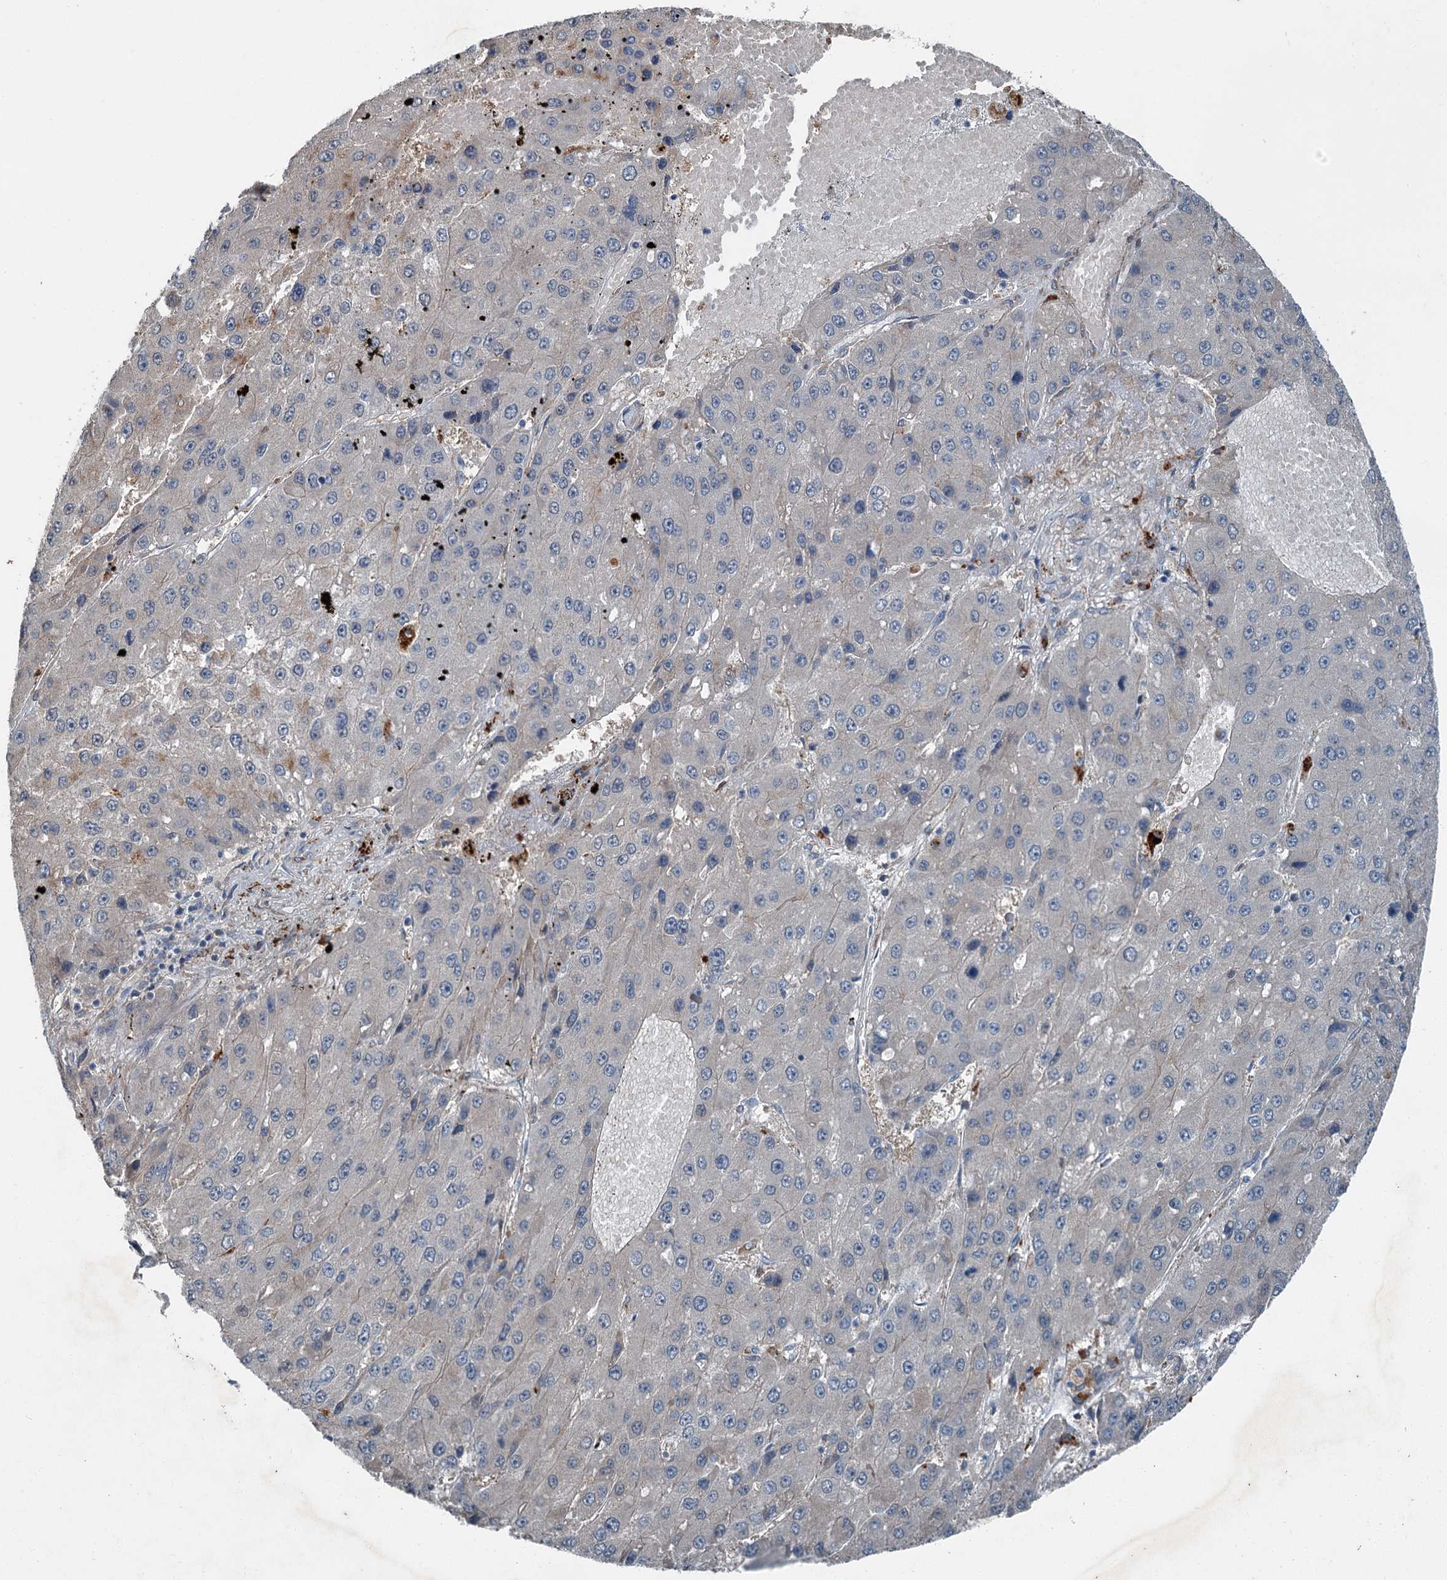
{"staining": {"intensity": "weak", "quantity": "<25%", "location": "cytoplasmic/membranous"}, "tissue": "liver cancer", "cell_type": "Tumor cells", "image_type": "cancer", "snomed": [{"axis": "morphology", "description": "Carcinoma, Hepatocellular, NOS"}, {"axis": "topography", "description": "Liver"}], "caption": "A high-resolution photomicrograph shows IHC staining of liver cancer (hepatocellular carcinoma), which displays no significant positivity in tumor cells.", "gene": "AXL", "patient": {"sex": "female", "age": 73}}